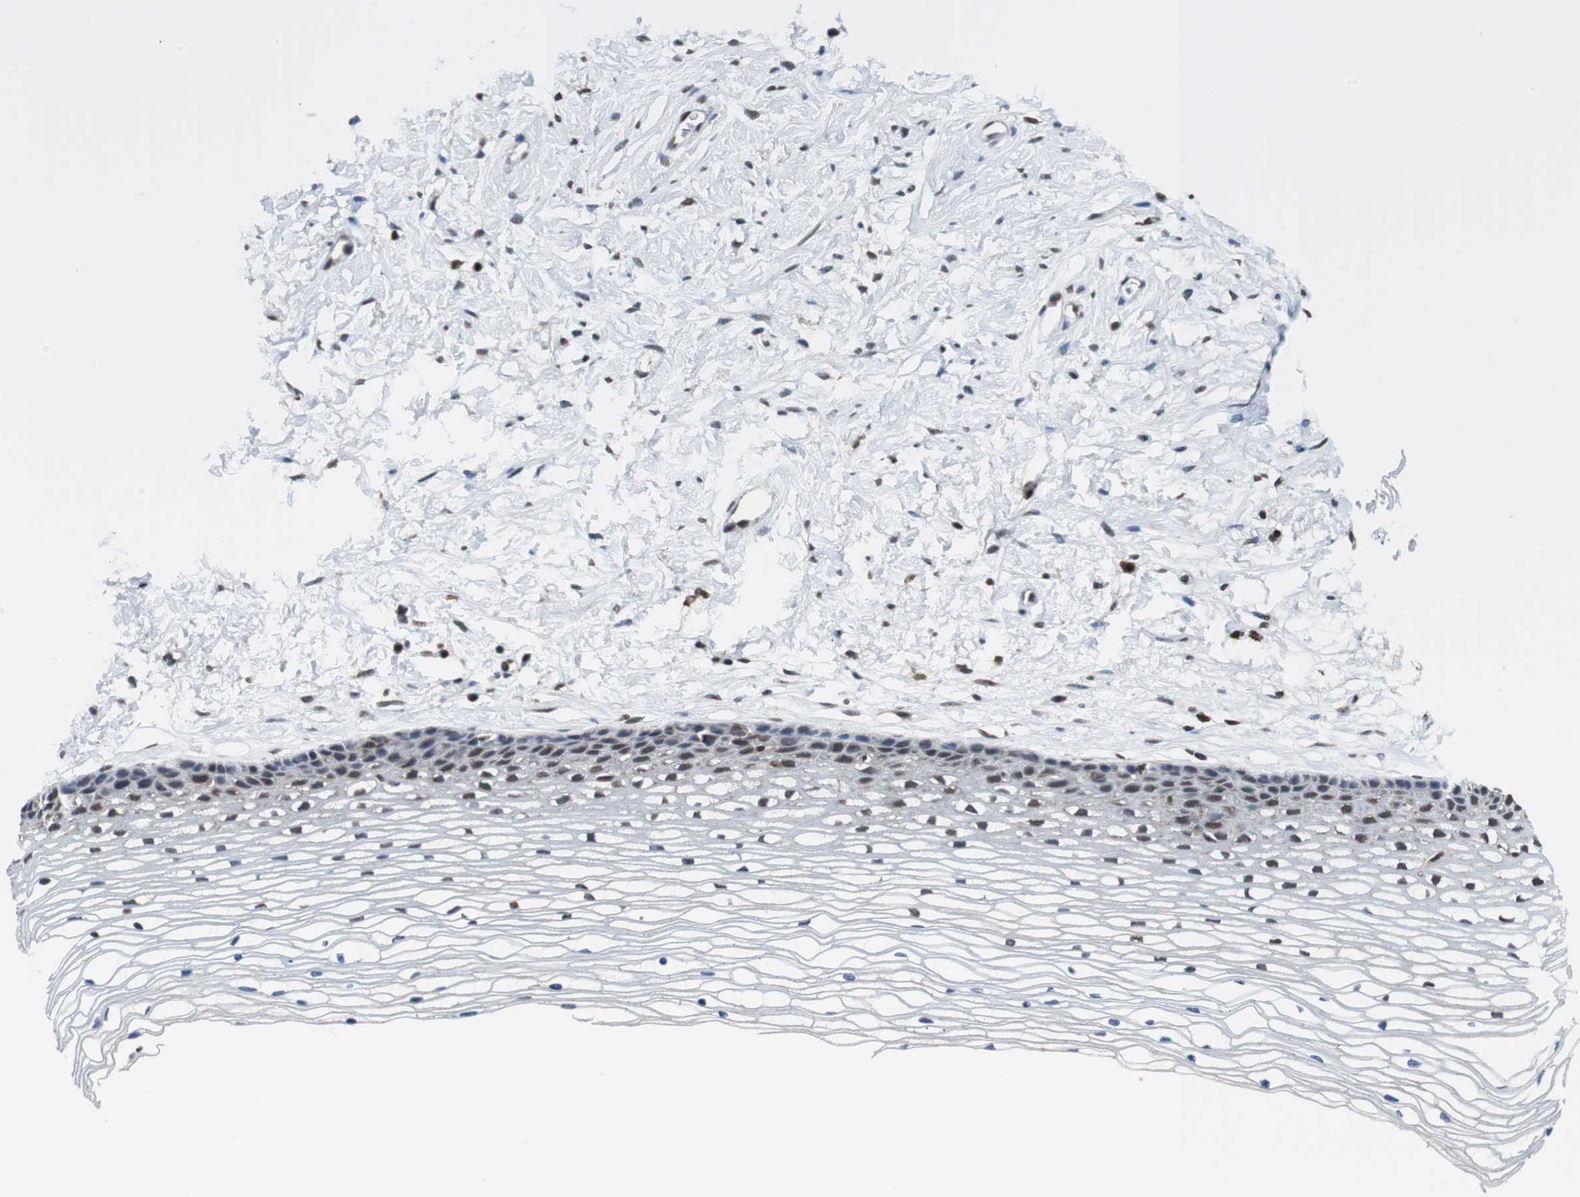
{"staining": {"intensity": "weak", "quantity": ">75%", "location": "nuclear"}, "tissue": "cervix", "cell_type": "Glandular cells", "image_type": "normal", "snomed": [{"axis": "morphology", "description": "Normal tissue, NOS"}, {"axis": "topography", "description": "Cervix"}], "caption": "Protein expression analysis of unremarkable human cervix reveals weak nuclear positivity in about >75% of glandular cells. (Stains: DAB in brown, nuclei in blue, Microscopy: brightfield microscopy at high magnification).", "gene": "REST", "patient": {"sex": "female", "age": 77}}